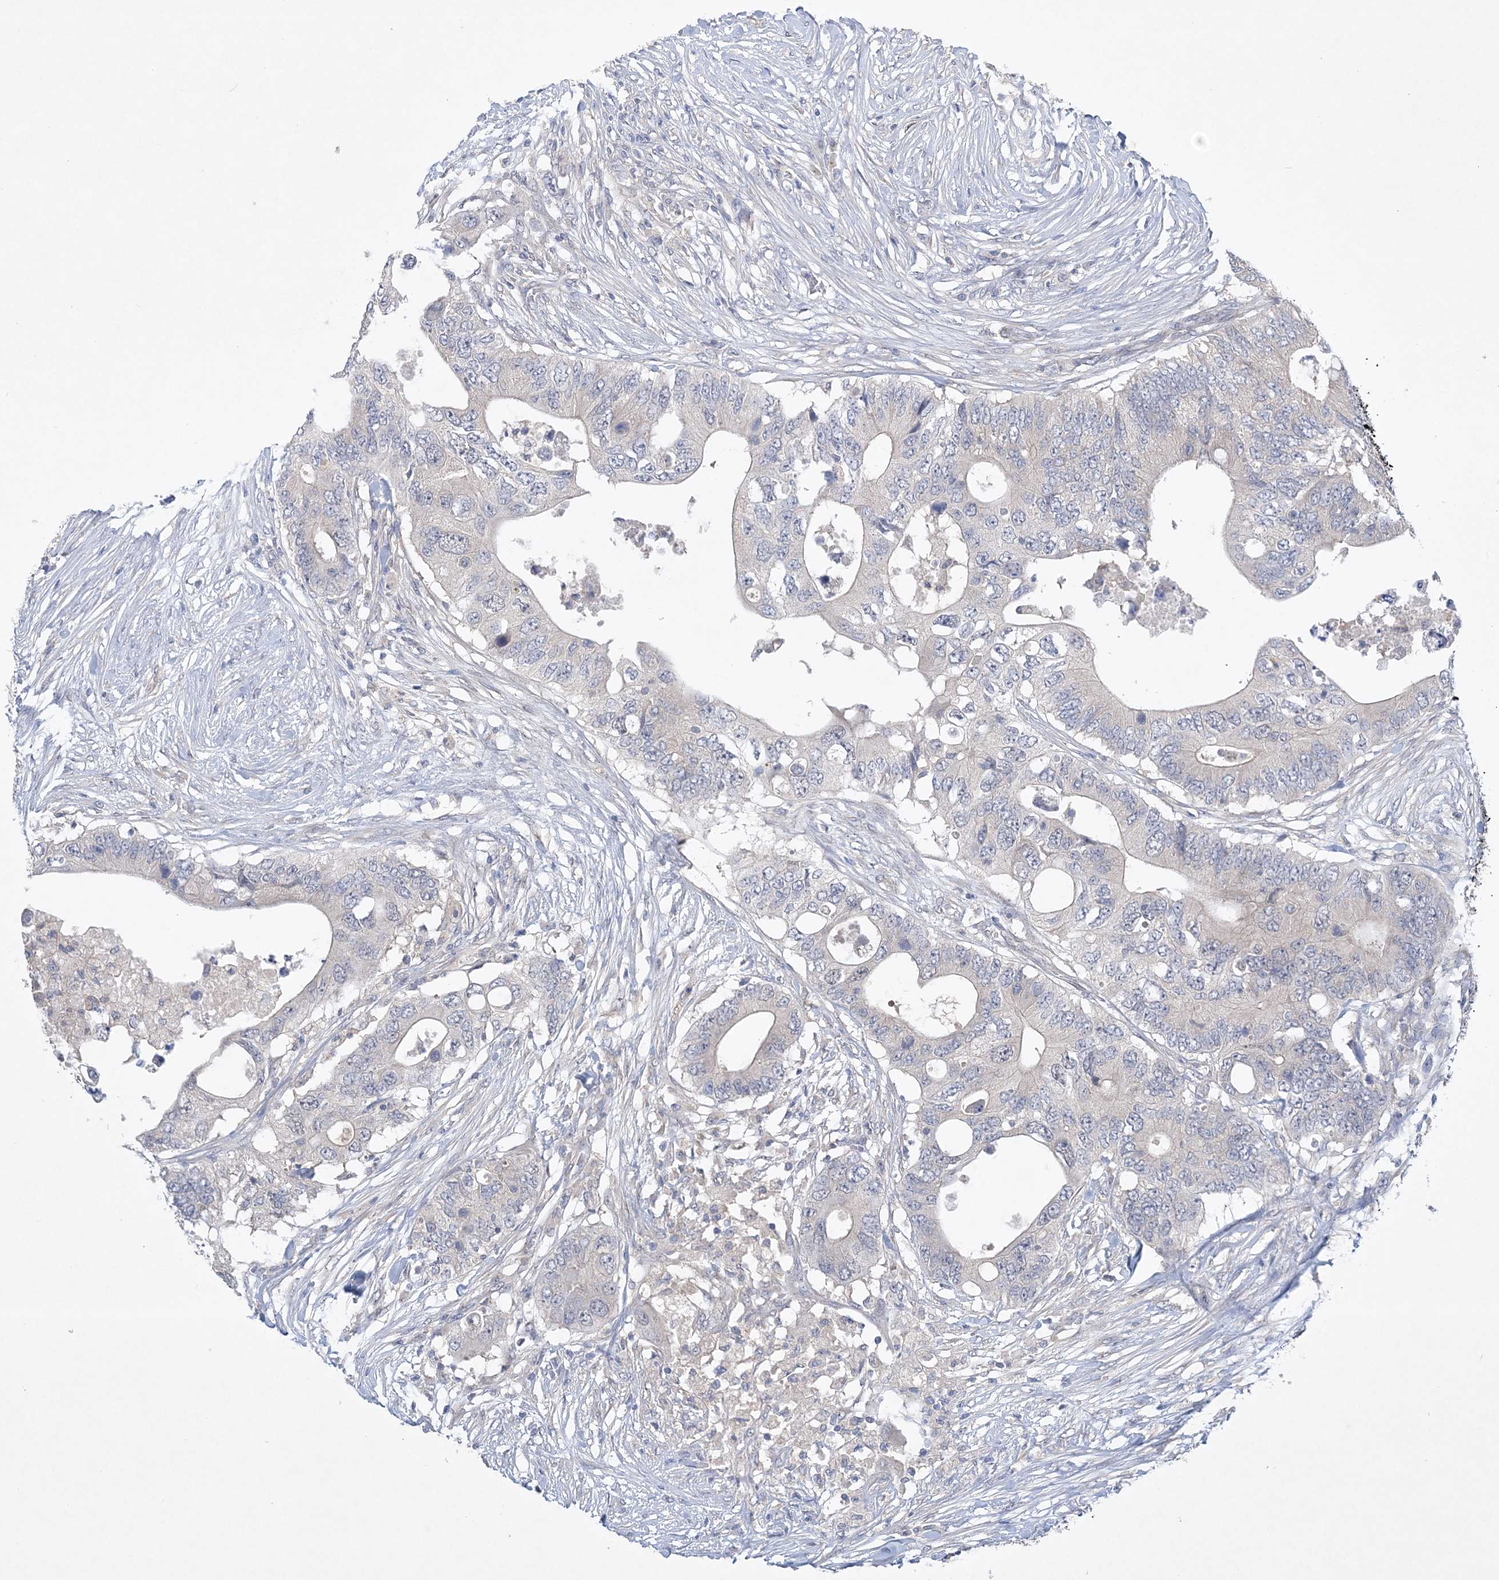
{"staining": {"intensity": "negative", "quantity": "none", "location": "none"}, "tissue": "colorectal cancer", "cell_type": "Tumor cells", "image_type": "cancer", "snomed": [{"axis": "morphology", "description": "Adenocarcinoma, NOS"}, {"axis": "topography", "description": "Colon"}], "caption": "Tumor cells show no significant staining in adenocarcinoma (colorectal). The staining is performed using DAB brown chromogen with nuclei counter-stained in using hematoxylin.", "gene": "ANKRD35", "patient": {"sex": "male", "age": 71}}